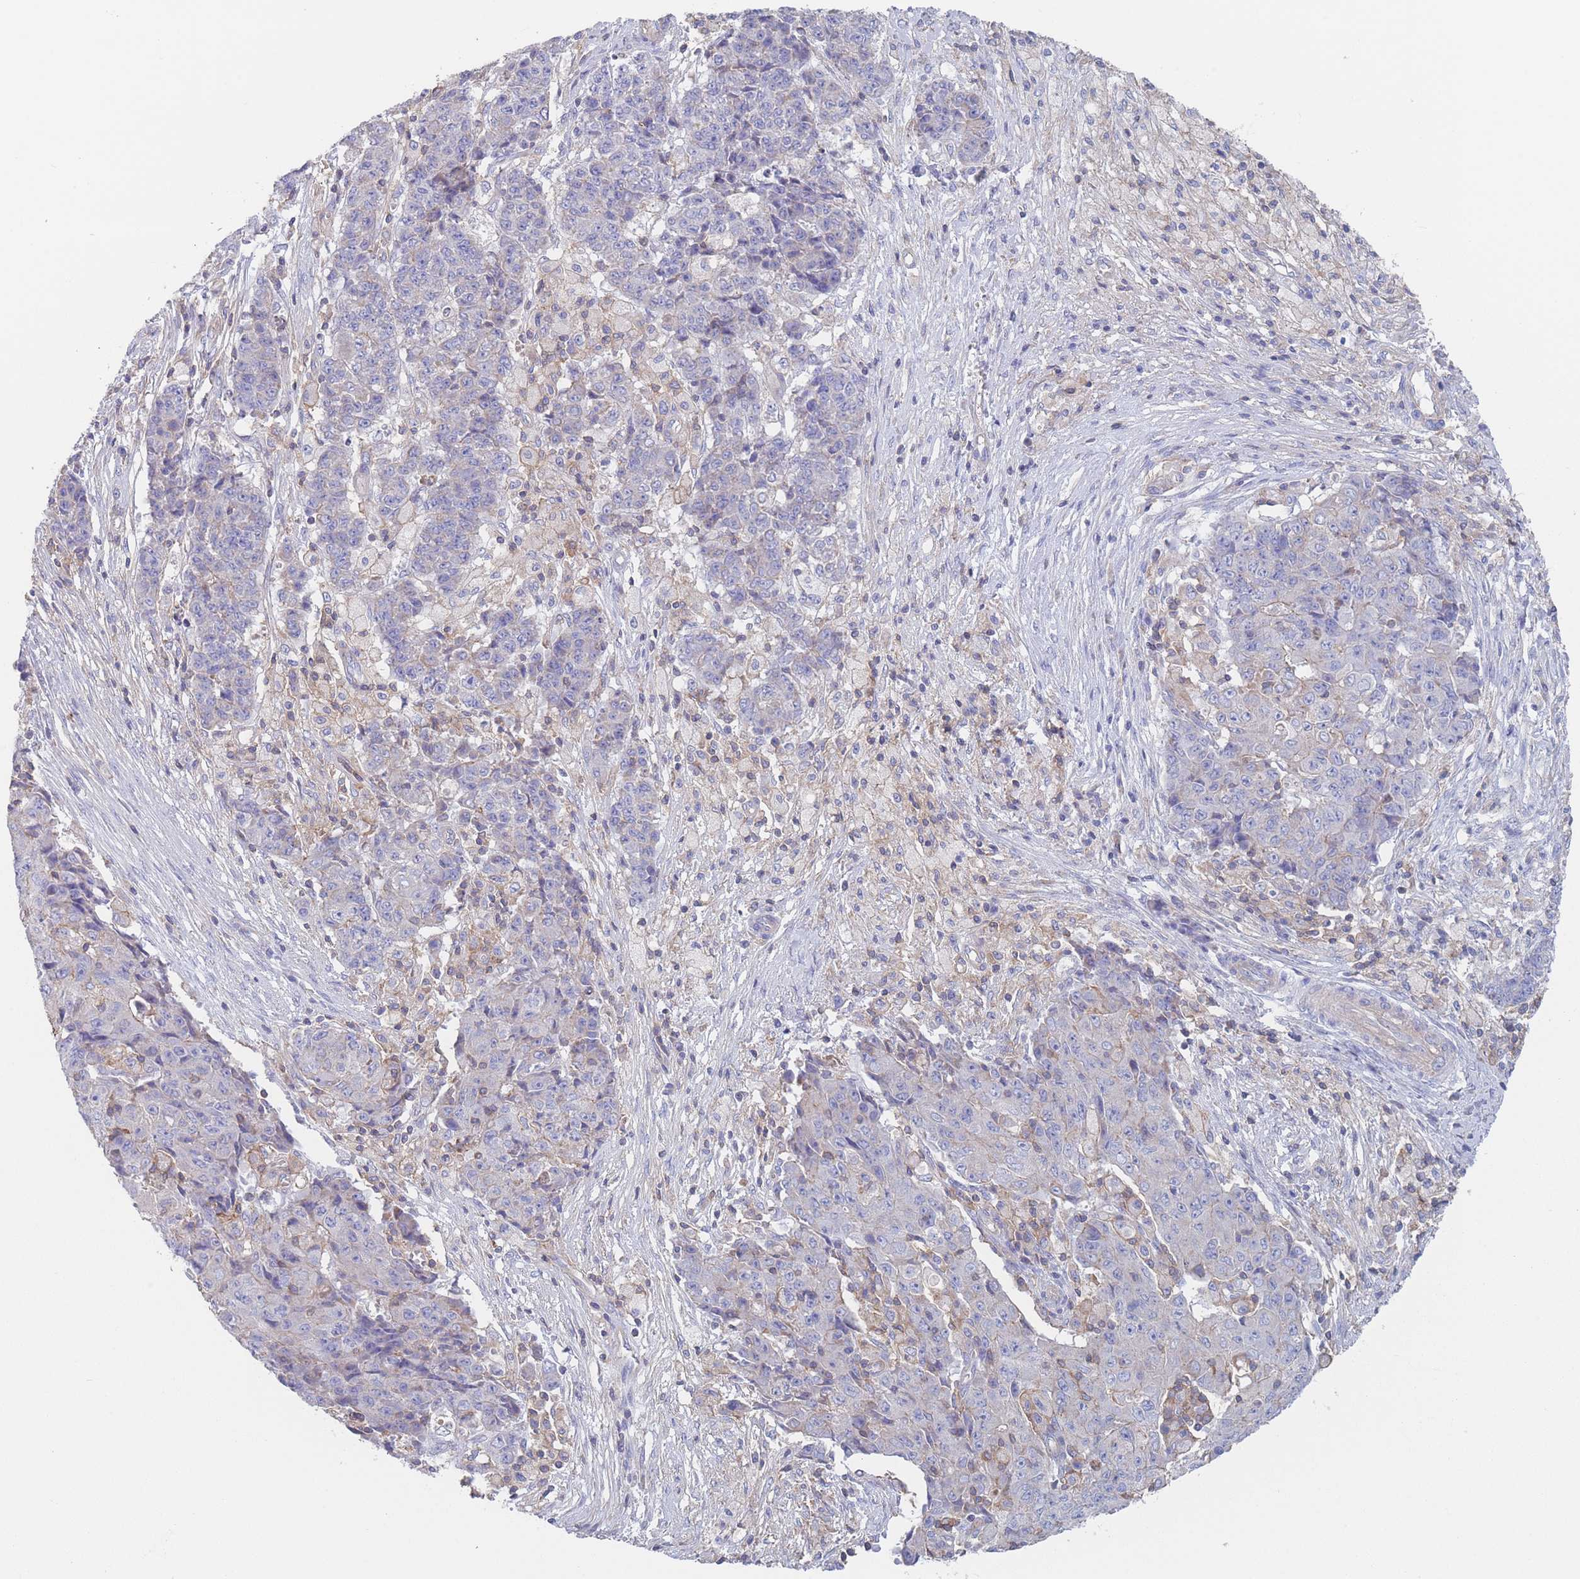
{"staining": {"intensity": "negative", "quantity": "none", "location": "none"}, "tissue": "ovarian cancer", "cell_type": "Tumor cells", "image_type": "cancer", "snomed": [{"axis": "morphology", "description": "Carcinoma, endometroid"}, {"axis": "topography", "description": "Ovary"}], "caption": "The immunohistochemistry (IHC) histopathology image has no significant staining in tumor cells of ovarian cancer (endometroid carcinoma) tissue.", "gene": "ADH1A", "patient": {"sex": "female", "age": 42}}